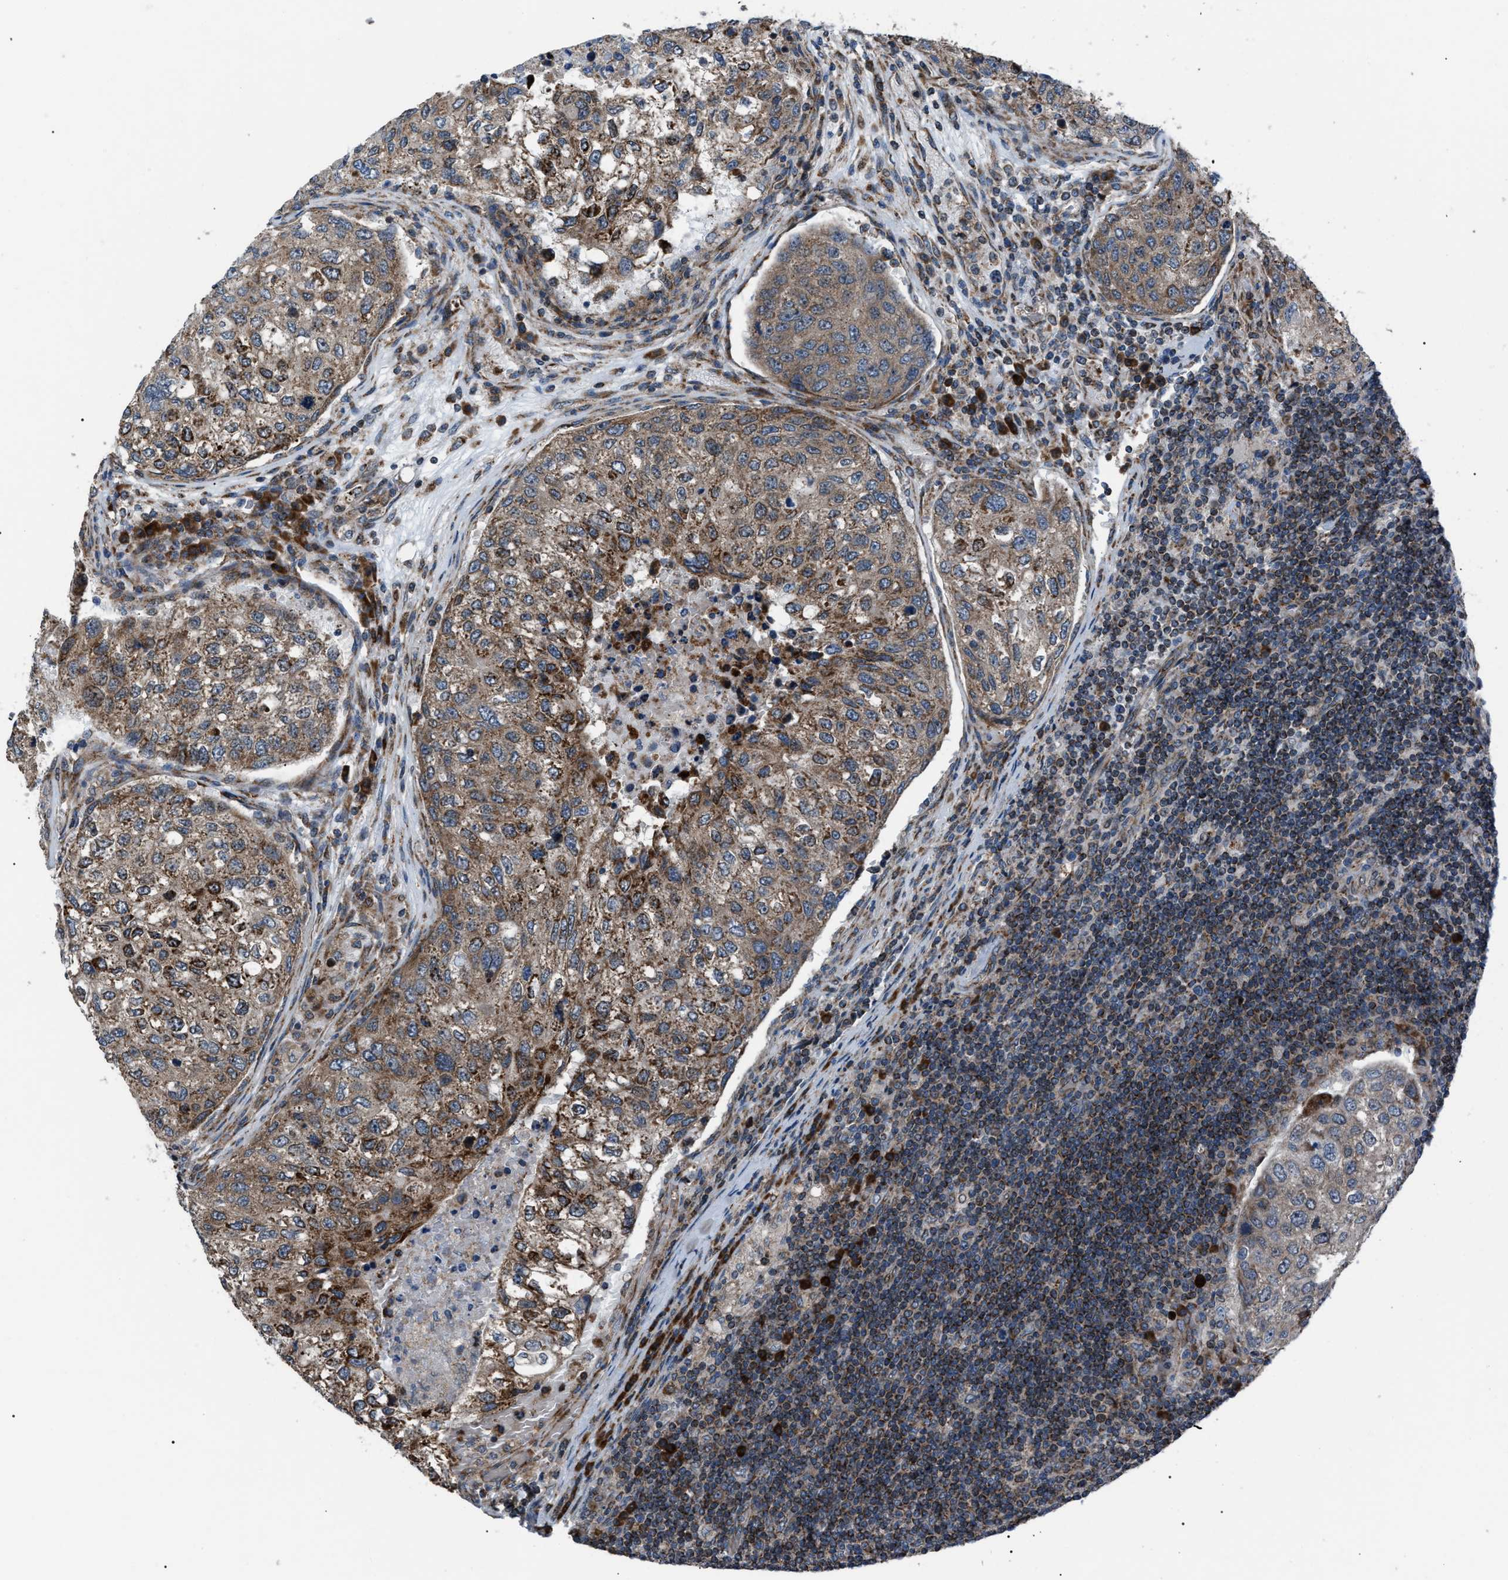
{"staining": {"intensity": "moderate", "quantity": "25%-75%", "location": "cytoplasmic/membranous"}, "tissue": "urothelial cancer", "cell_type": "Tumor cells", "image_type": "cancer", "snomed": [{"axis": "morphology", "description": "Urothelial carcinoma, High grade"}, {"axis": "topography", "description": "Lymph node"}, {"axis": "topography", "description": "Urinary bladder"}], "caption": "Urothelial cancer stained with IHC exhibits moderate cytoplasmic/membranous expression in approximately 25%-75% of tumor cells.", "gene": "AGO2", "patient": {"sex": "male", "age": 51}}